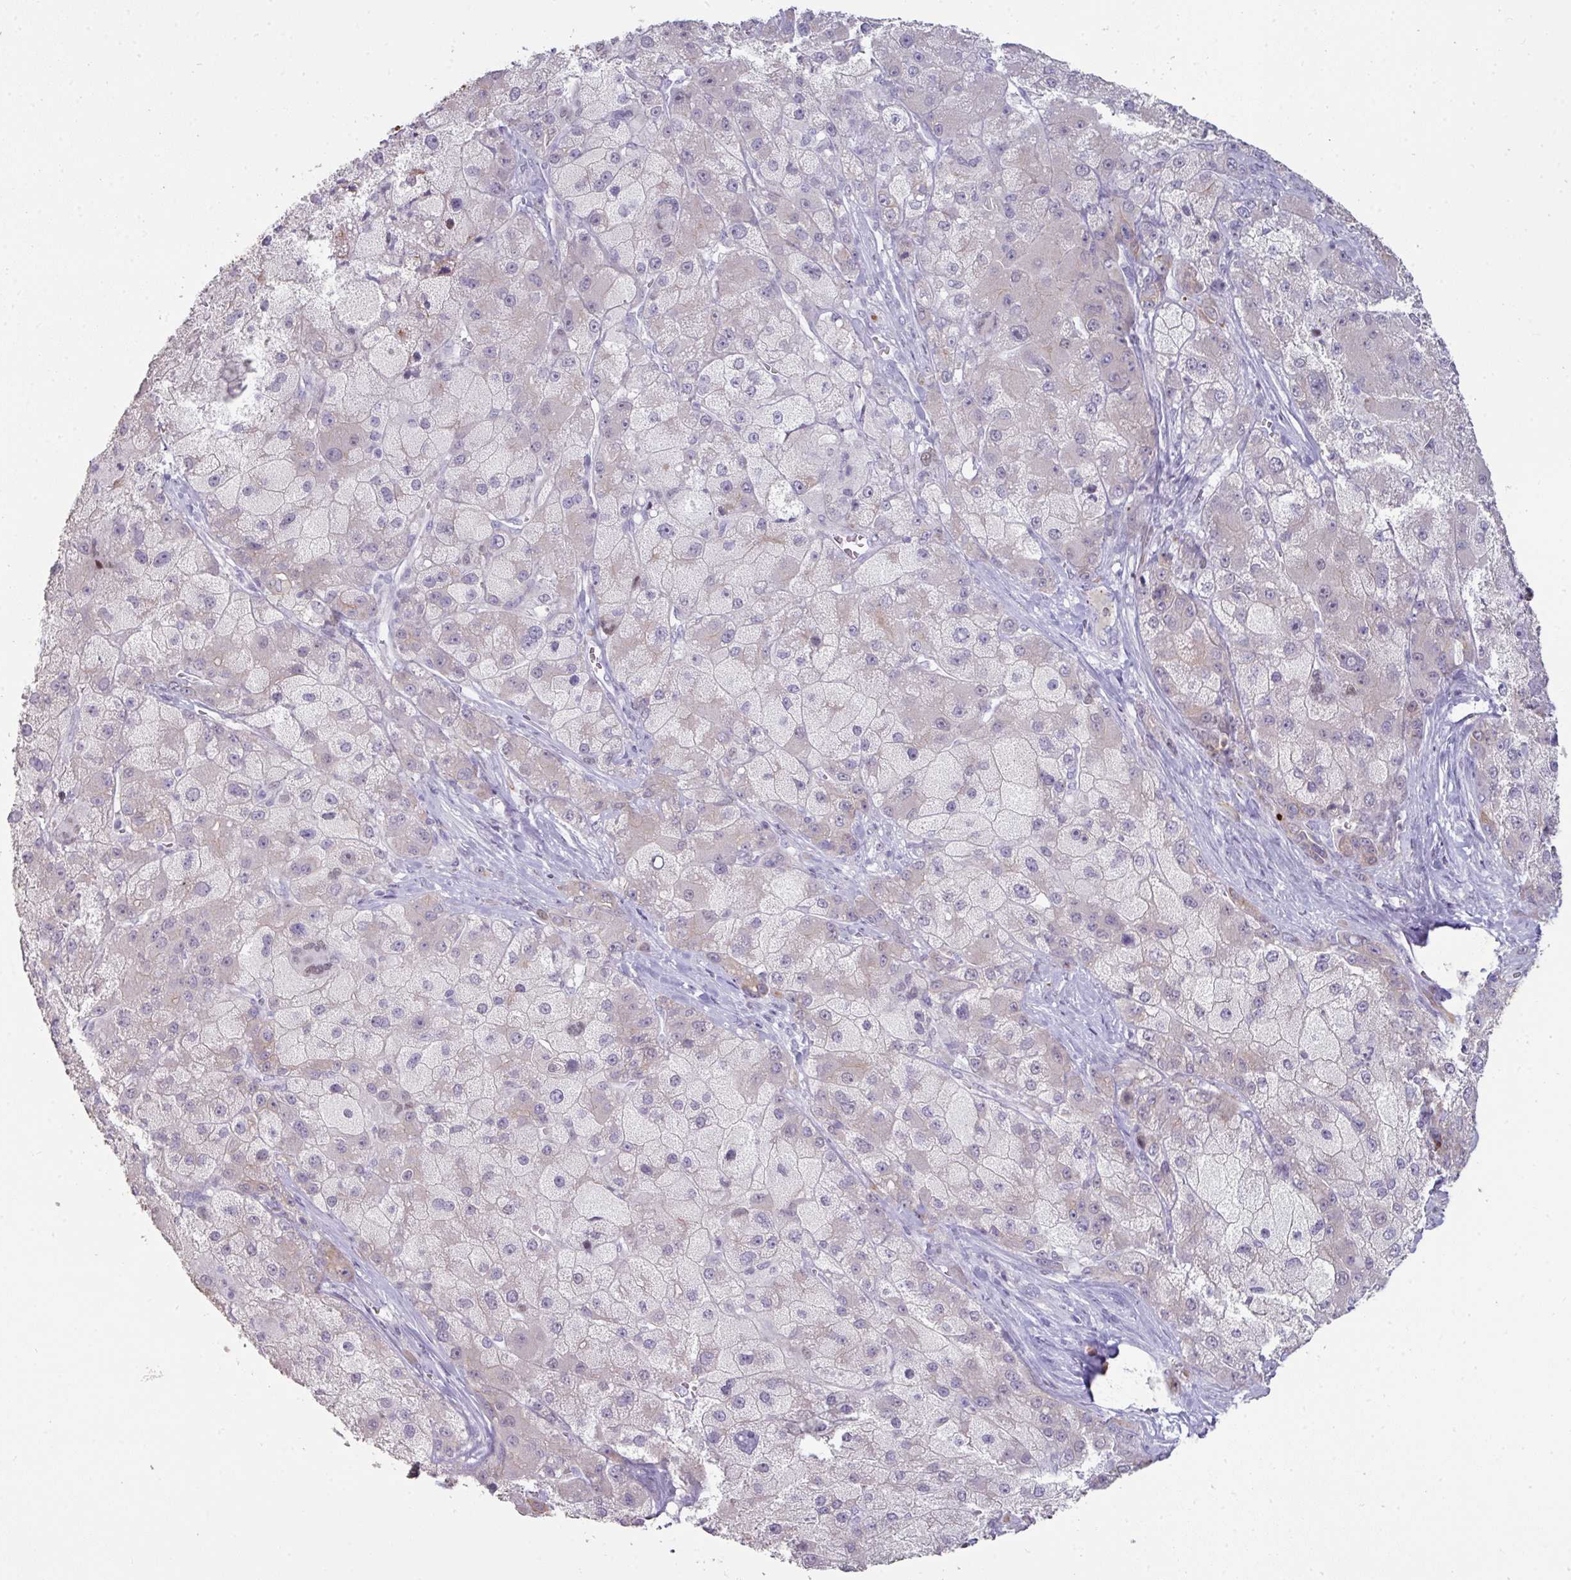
{"staining": {"intensity": "negative", "quantity": "none", "location": "none"}, "tissue": "liver cancer", "cell_type": "Tumor cells", "image_type": "cancer", "snomed": [{"axis": "morphology", "description": "Carcinoma, Hepatocellular, NOS"}, {"axis": "topography", "description": "Liver"}], "caption": "The photomicrograph reveals no significant expression in tumor cells of liver cancer (hepatocellular carcinoma).", "gene": "GTF2H3", "patient": {"sex": "male", "age": 67}}